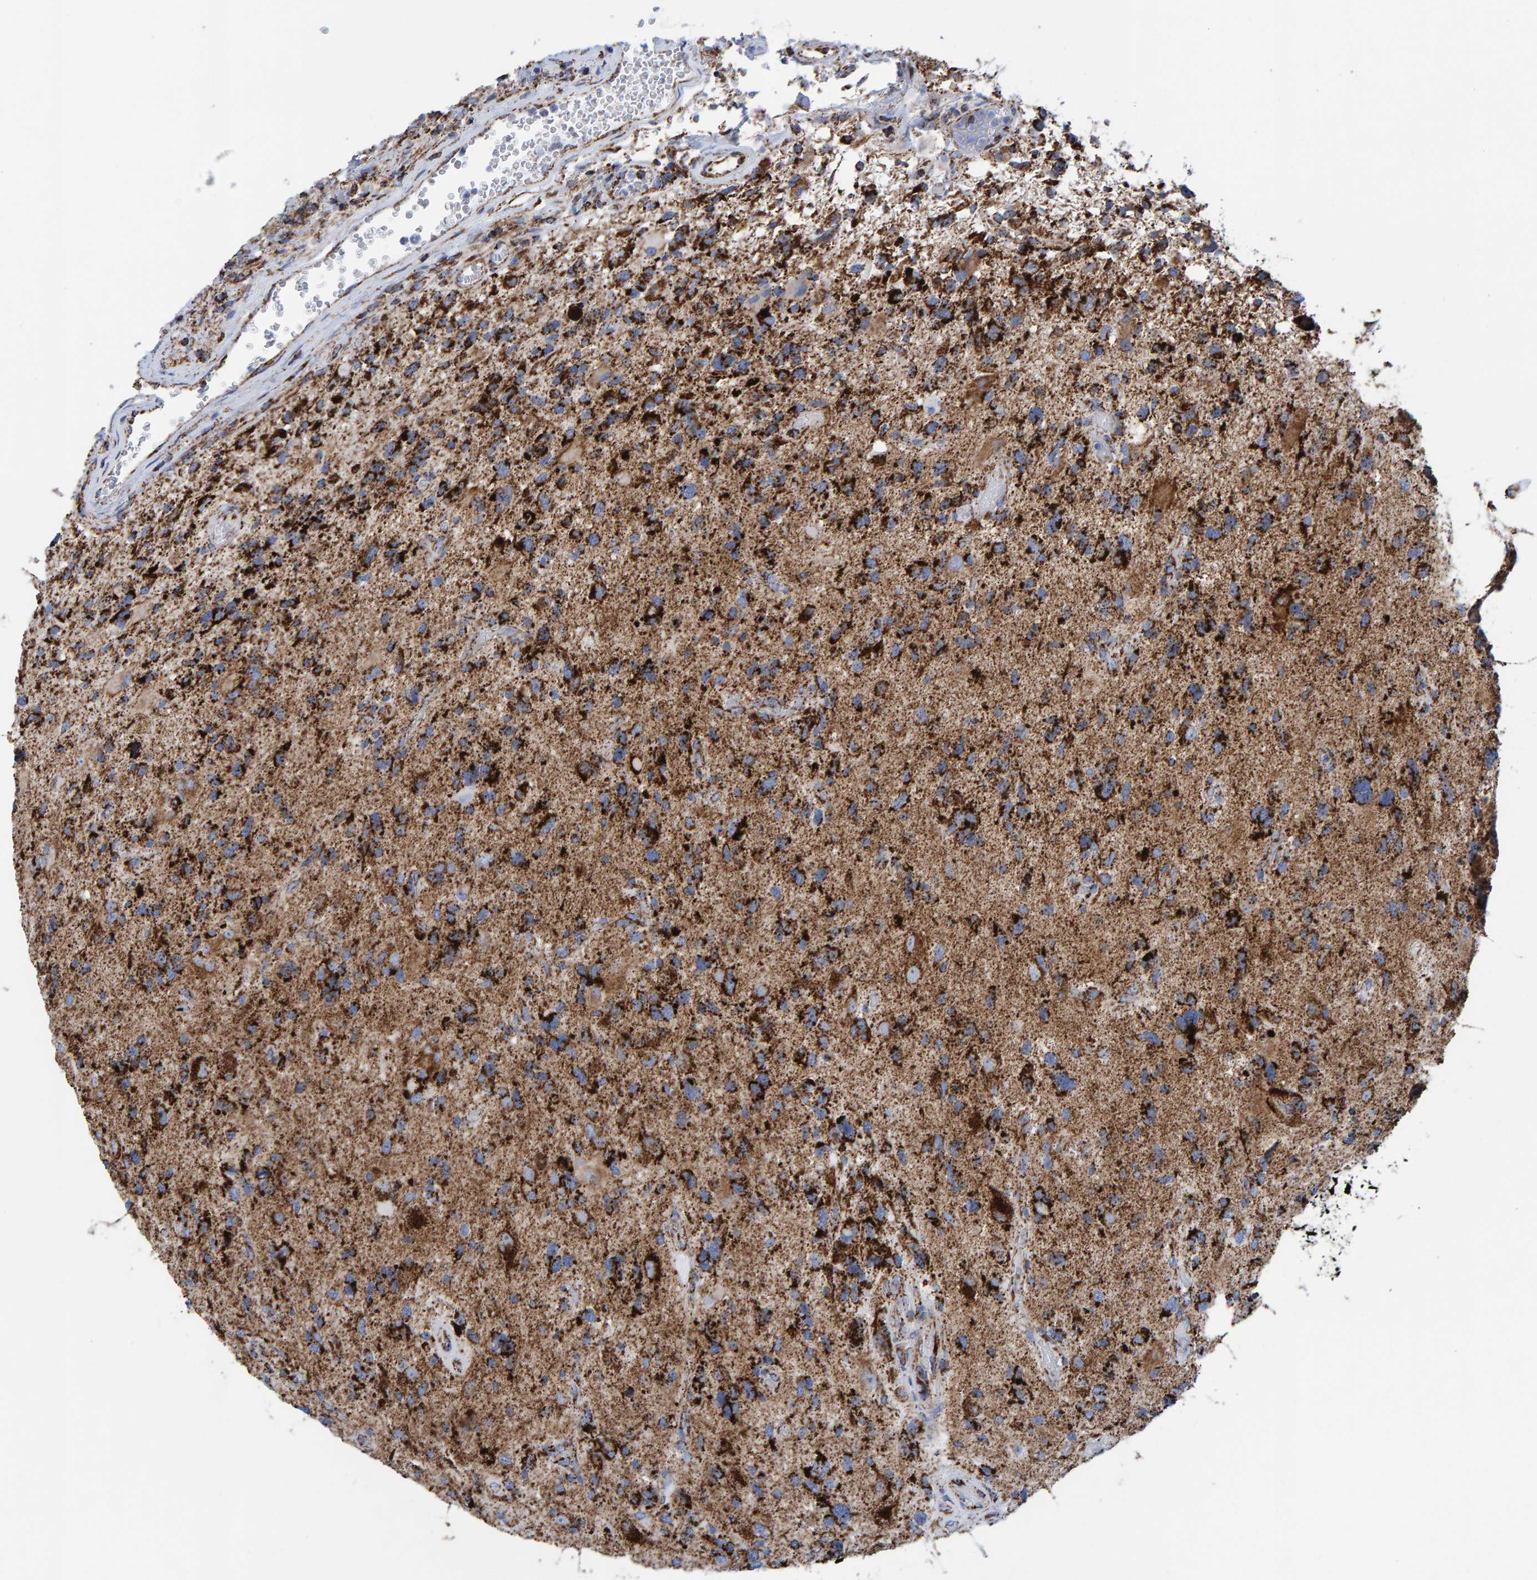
{"staining": {"intensity": "strong", "quantity": ">75%", "location": "cytoplasmic/membranous"}, "tissue": "glioma", "cell_type": "Tumor cells", "image_type": "cancer", "snomed": [{"axis": "morphology", "description": "Glioma, malignant, High grade"}, {"axis": "topography", "description": "Brain"}], "caption": "DAB (3,3'-diaminobenzidine) immunohistochemical staining of glioma displays strong cytoplasmic/membranous protein positivity in about >75% of tumor cells.", "gene": "ENSG00000262660", "patient": {"sex": "male", "age": 33}}